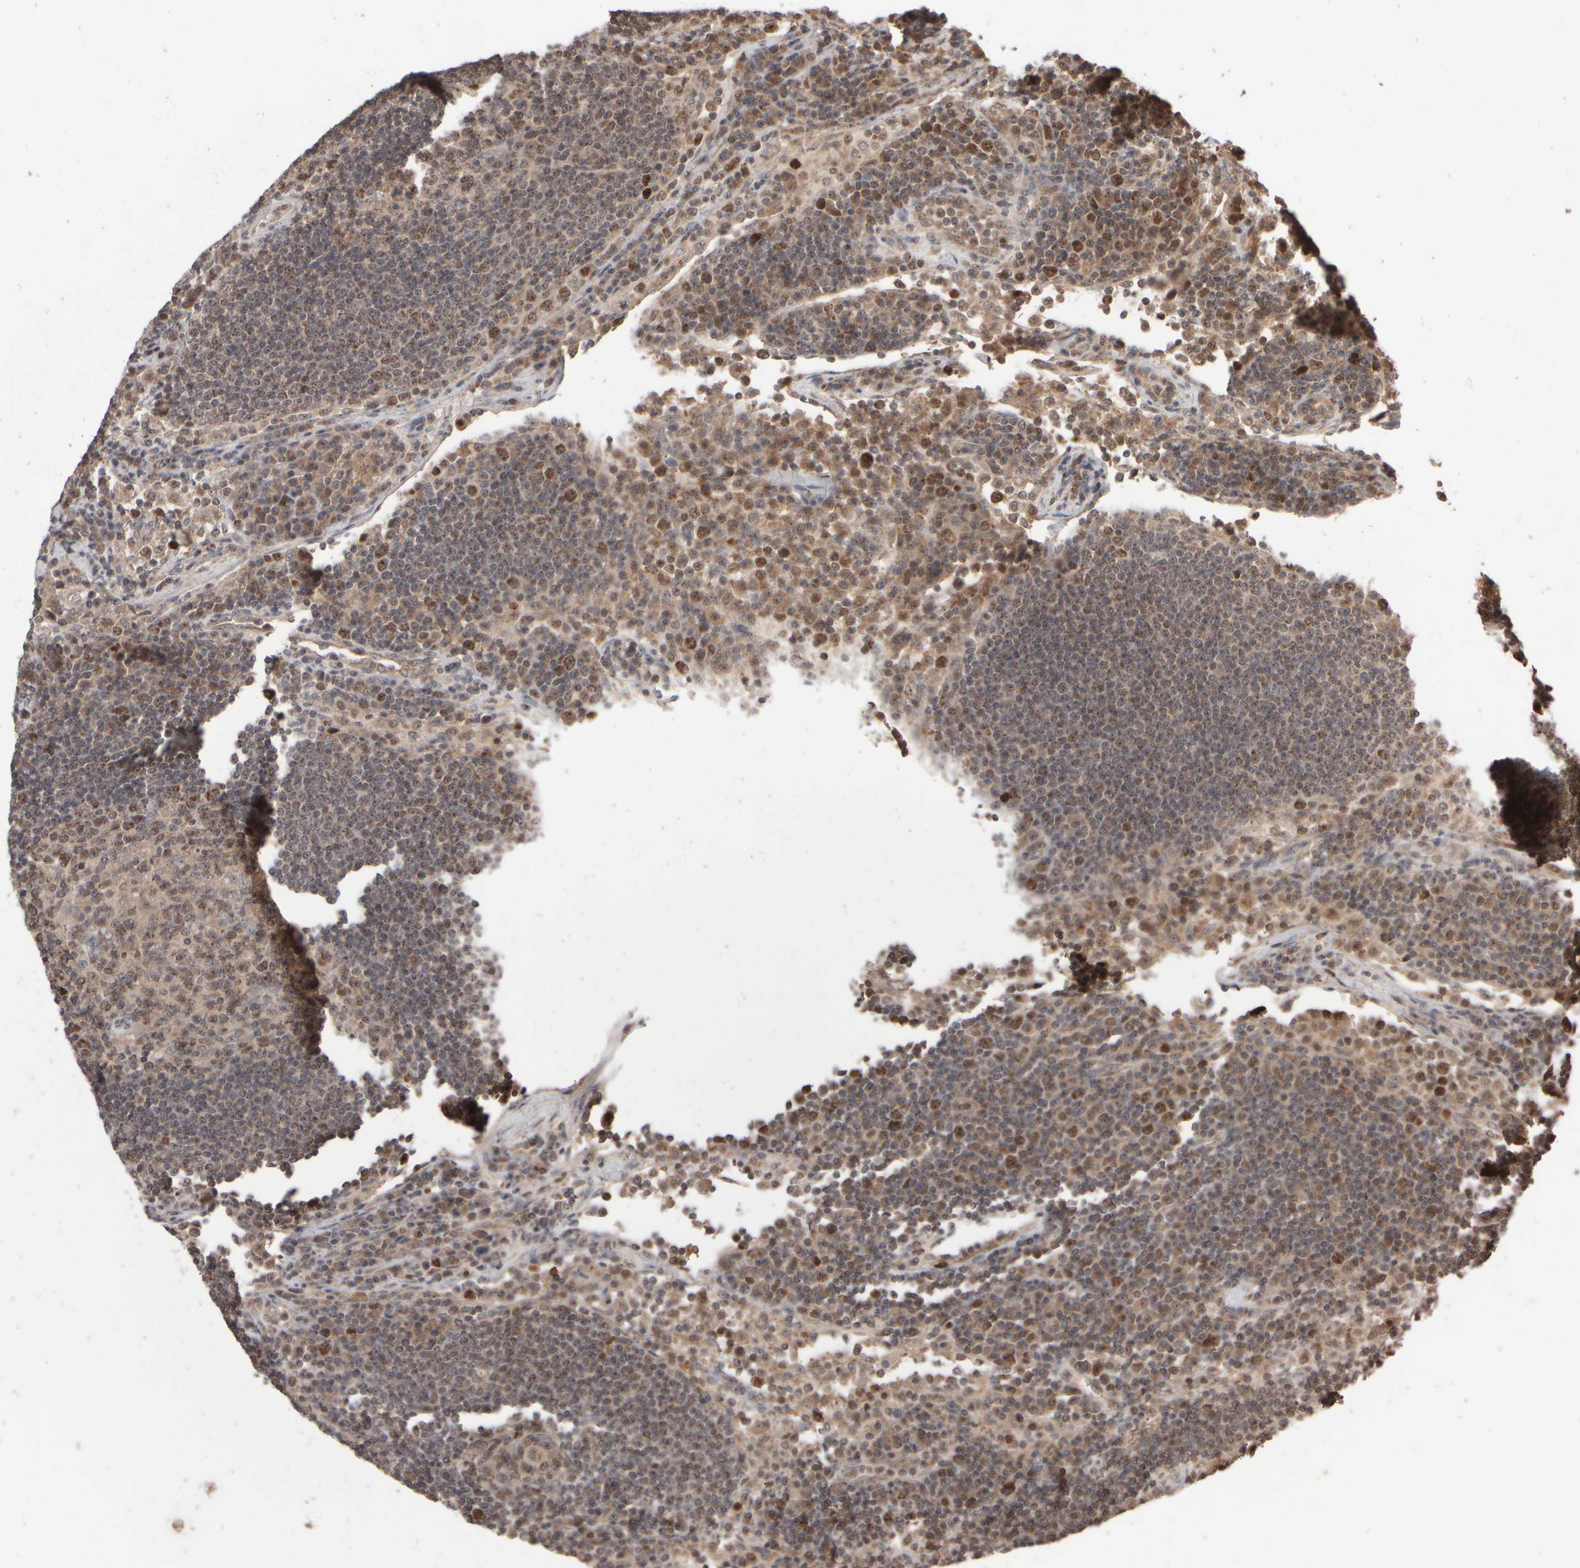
{"staining": {"intensity": "moderate", "quantity": "25%-75%", "location": "cytoplasmic/membranous,nuclear"}, "tissue": "lymph node", "cell_type": "Germinal center cells", "image_type": "normal", "snomed": [{"axis": "morphology", "description": "Normal tissue, NOS"}, {"axis": "topography", "description": "Lymph node"}], "caption": "Moderate cytoplasmic/membranous,nuclear positivity is identified in about 25%-75% of germinal center cells in benign lymph node. (DAB = brown stain, brightfield microscopy at high magnification).", "gene": "ABHD11", "patient": {"sex": "female", "age": 53}}